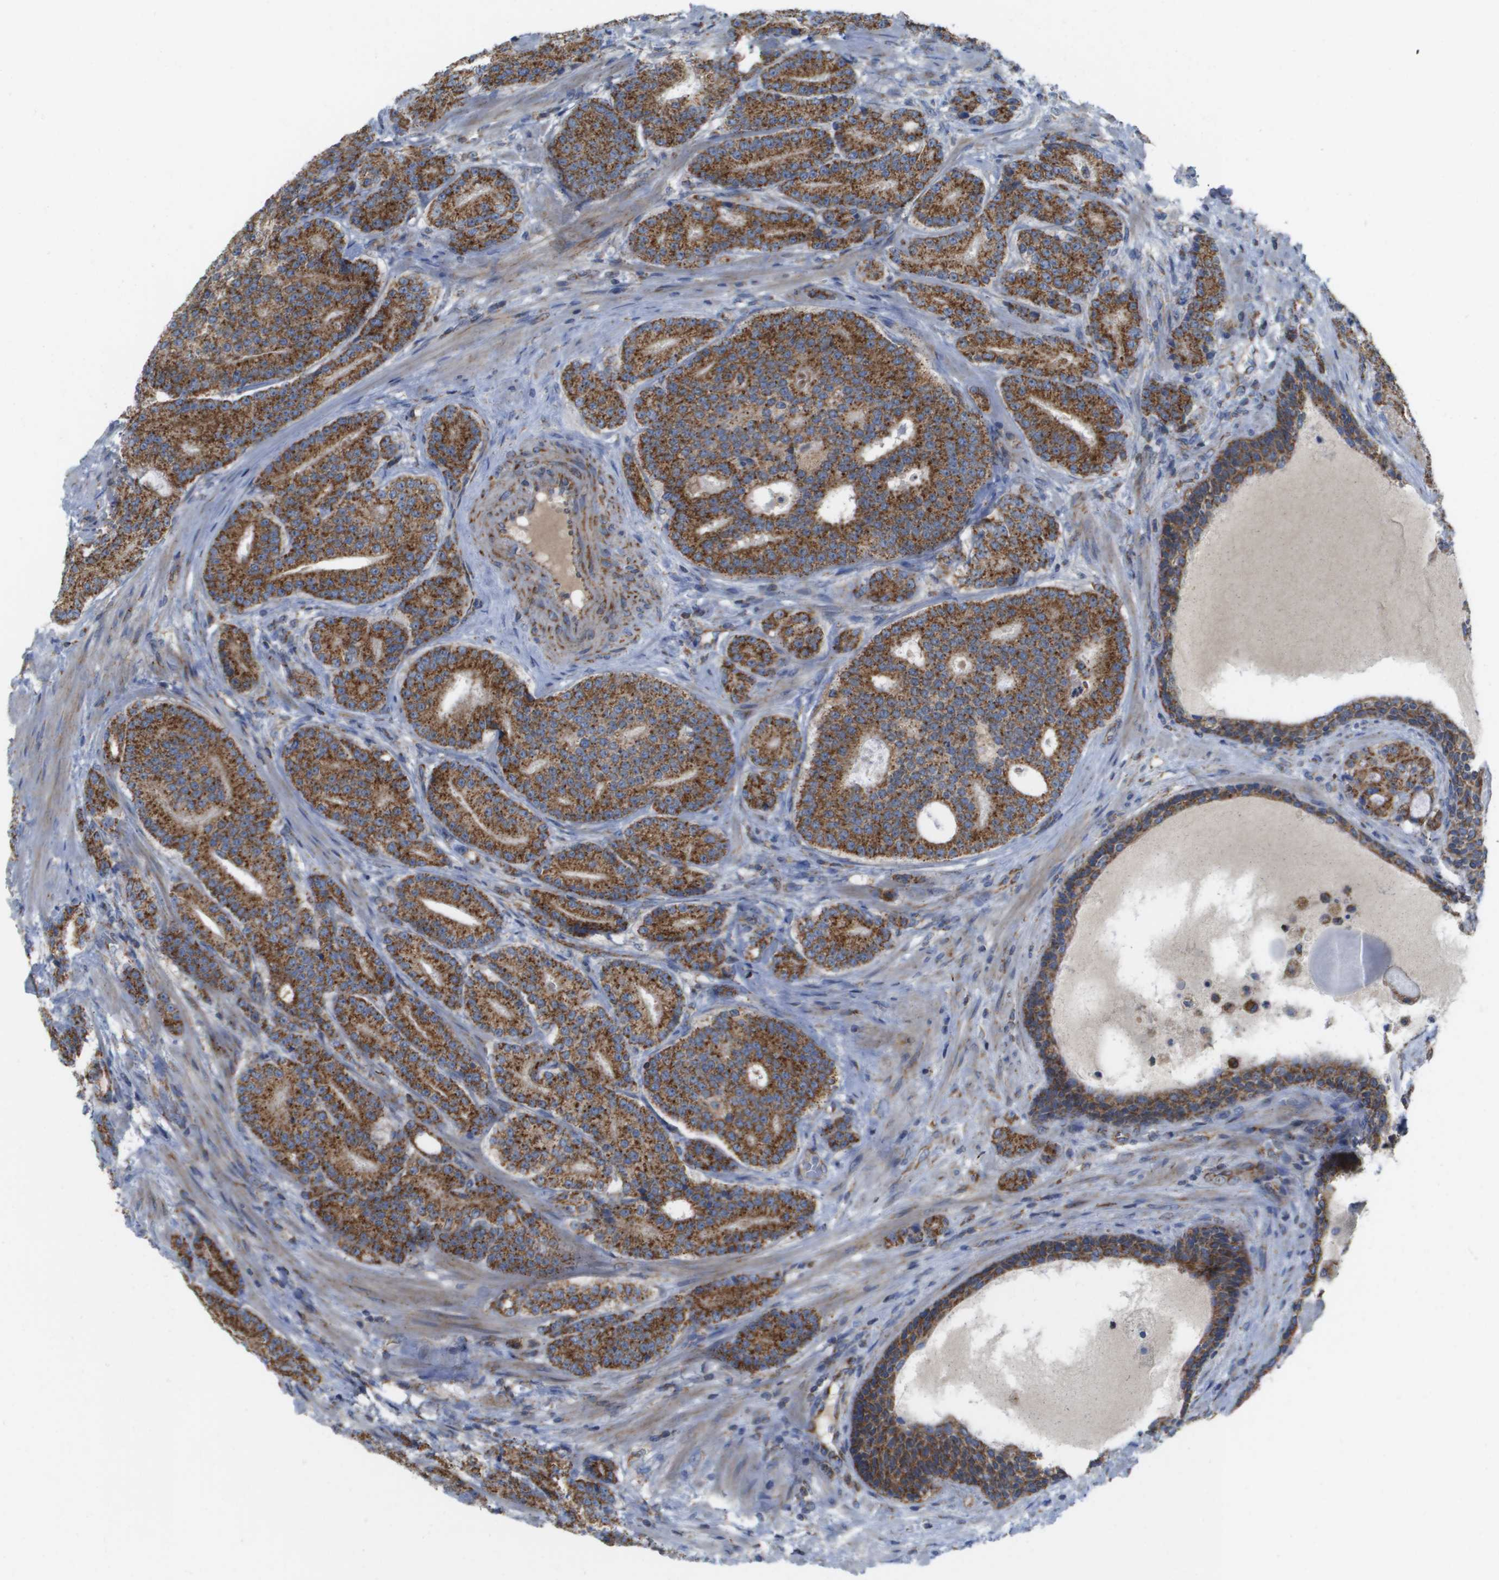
{"staining": {"intensity": "strong", "quantity": ">75%", "location": "cytoplasmic/membranous"}, "tissue": "prostate cancer", "cell_type": "Tumor cells", "image_type": "cancer", "snomed": [{"axis": "morphology", "description": "Adenocarcinoma, High grade"}, {"axis": "topography", "description": "Prostate"}], "caption": "Prostate cancer (adenocarcinoma (high-grade)) stained with immunohistochemistry shows strong cytoplasmic/membranous expression in approximately >75% of tumor cells.", "gene": "FIS1", "patient": {"sex": "male", "age": 61}}